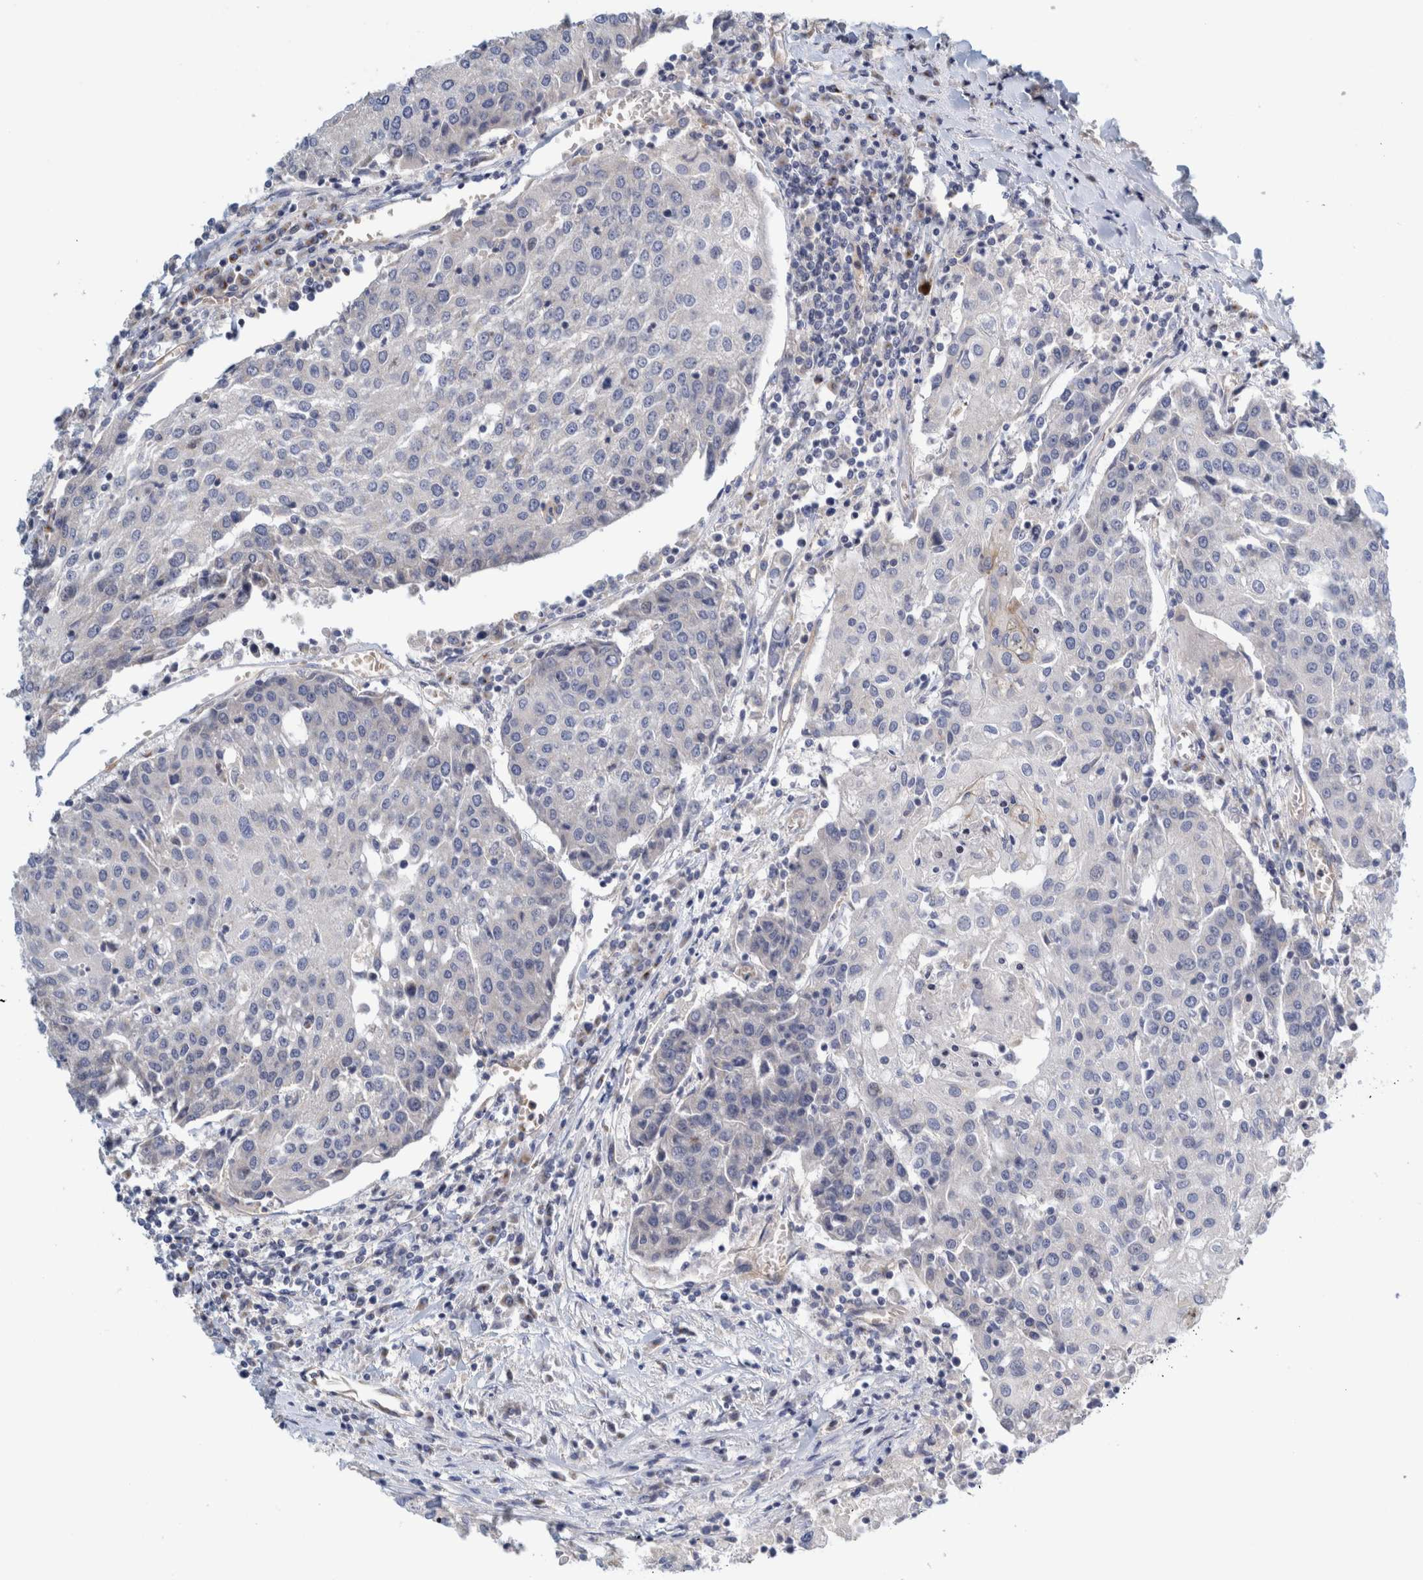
{"staining": {"intensity": "negative", "quantity": "none", "location": "none"}, "tissue": "urothelial cancer", "cell_type": "Tumor cells", "image_type": "cancer", "snomed": [{"axis": "morphology", "description": "Urothelial carcinoma, High grade"}, {"axis": "topography", "description": "Urinary bladder"}], "caption": "Immunohistochemical staining of human urothelial carcinoma (high-grade) demonstrates no significant staining in tumor cells.", "gene": "ZNF324B", "patient": {"sex": "female", "age": 85}}